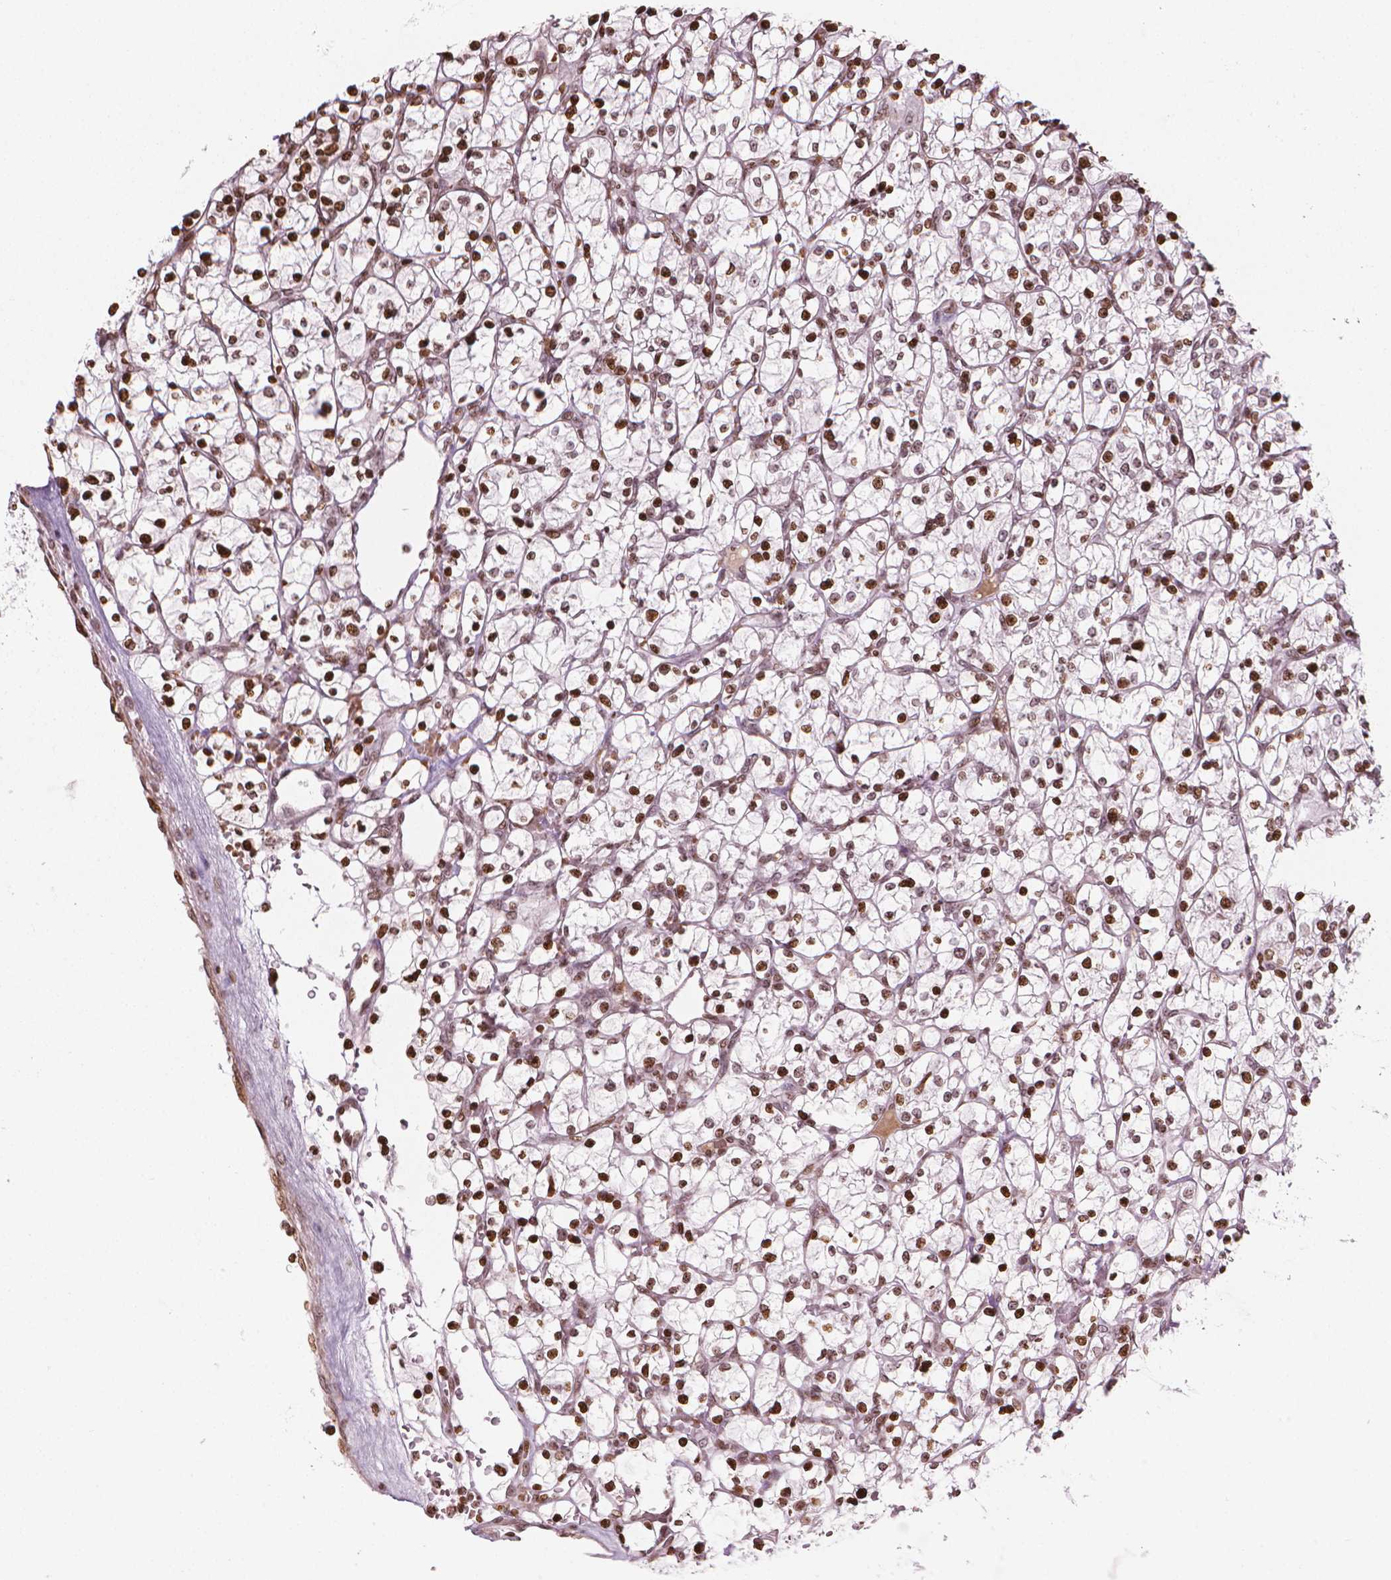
{"staining": {"intensity": "strong", "quantity": ">75%", "location": "nuclear"}, "tissue": "renal cancer", "cell_type": "Tumor cells", "image_type": "cancer", "snomed": [{"axis": "morphology", "description": "Adenocarcinoma, NOS"}, {"axis": "topography", "description": "Kidney"}], "caption": "Immunohistochemical staining of human adenocarcinoma (renal) displays high levels of strong nuclear protein positivity in about >75% of tumor cells. Nuclei are stained in blue.", "gene": "PIP4K2A", "patient": {"sex": "female", "age": 64}}